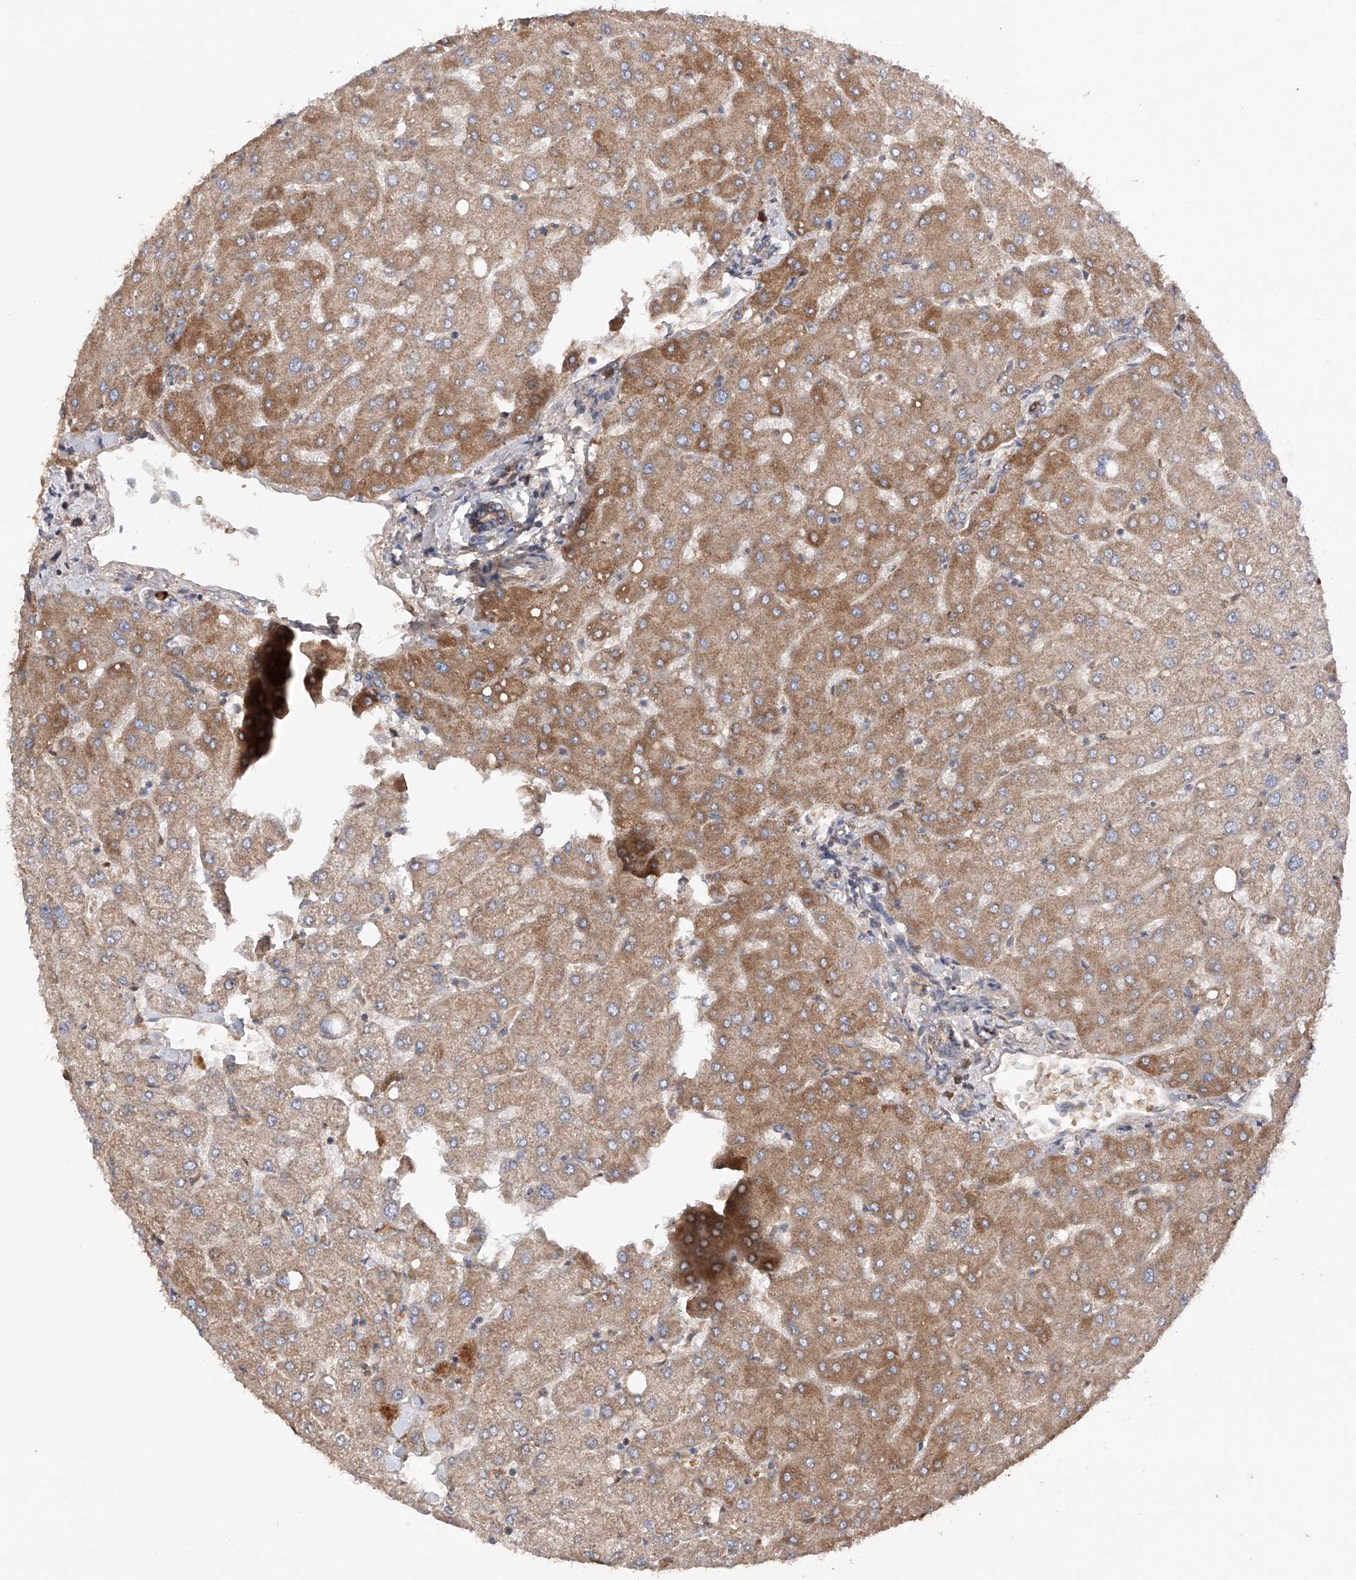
{"staining": {"intensity": "weak", "quantity": ">75%", "location": "cytoplasmic/membranous"}, "tissue": "liver", "cell_type": "Cholangiocytes", "image_type": "normal", "snomed": [{"axis": "morphology", "description": "Normal tissue, NOS"}, {"axis": "topography", "description": "Liver"}], "caption": "Immunohistochemistry photomicrograph of normal liver stained for a protein (brown), which reveals low levels of weak cytoplasmic/membranous positivity in approximately >75% of cholangiocytes.", "gene": "SDHAF4", "patient": {"sex": "female", "age": 54}}